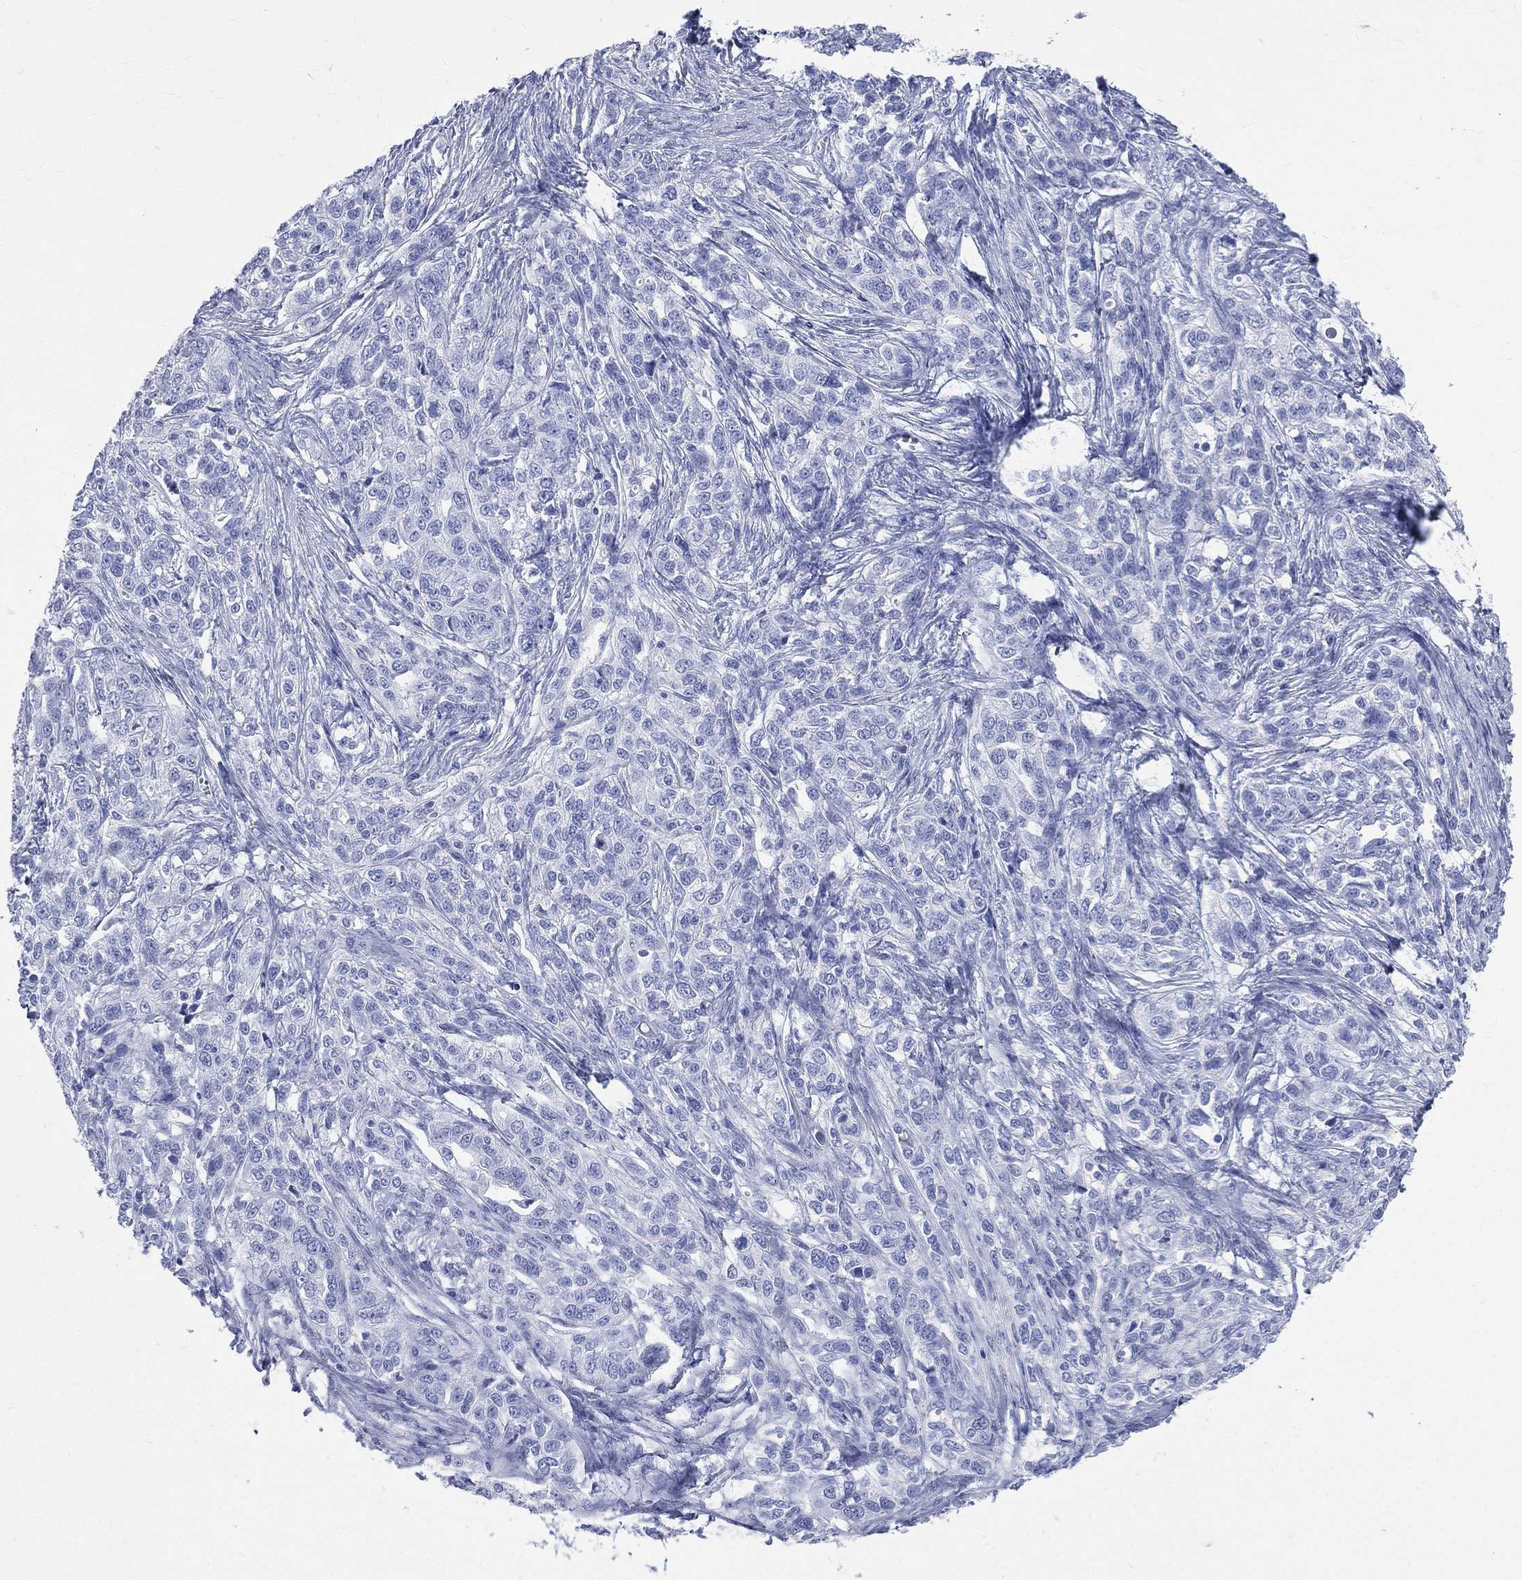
{"staining": {"intensity": "negative", "quantity": "none", "location": "none"}, "tissue": "ovarian cancer", "cell_type": "Tumor cells", "image_type": "cancer", "snomed": [{"axis": "morphology", "description": "Cystadenocarcinoma, serous, NOS"}, {"axis": "topography", "description": "Ovary"}], "caption": "DAB immunohistochemical staining of ovarian cancer demonstrates no significant staining in tumor cells.", "gene": "SYP", "patient": {"sex": "female", "age": 71}}